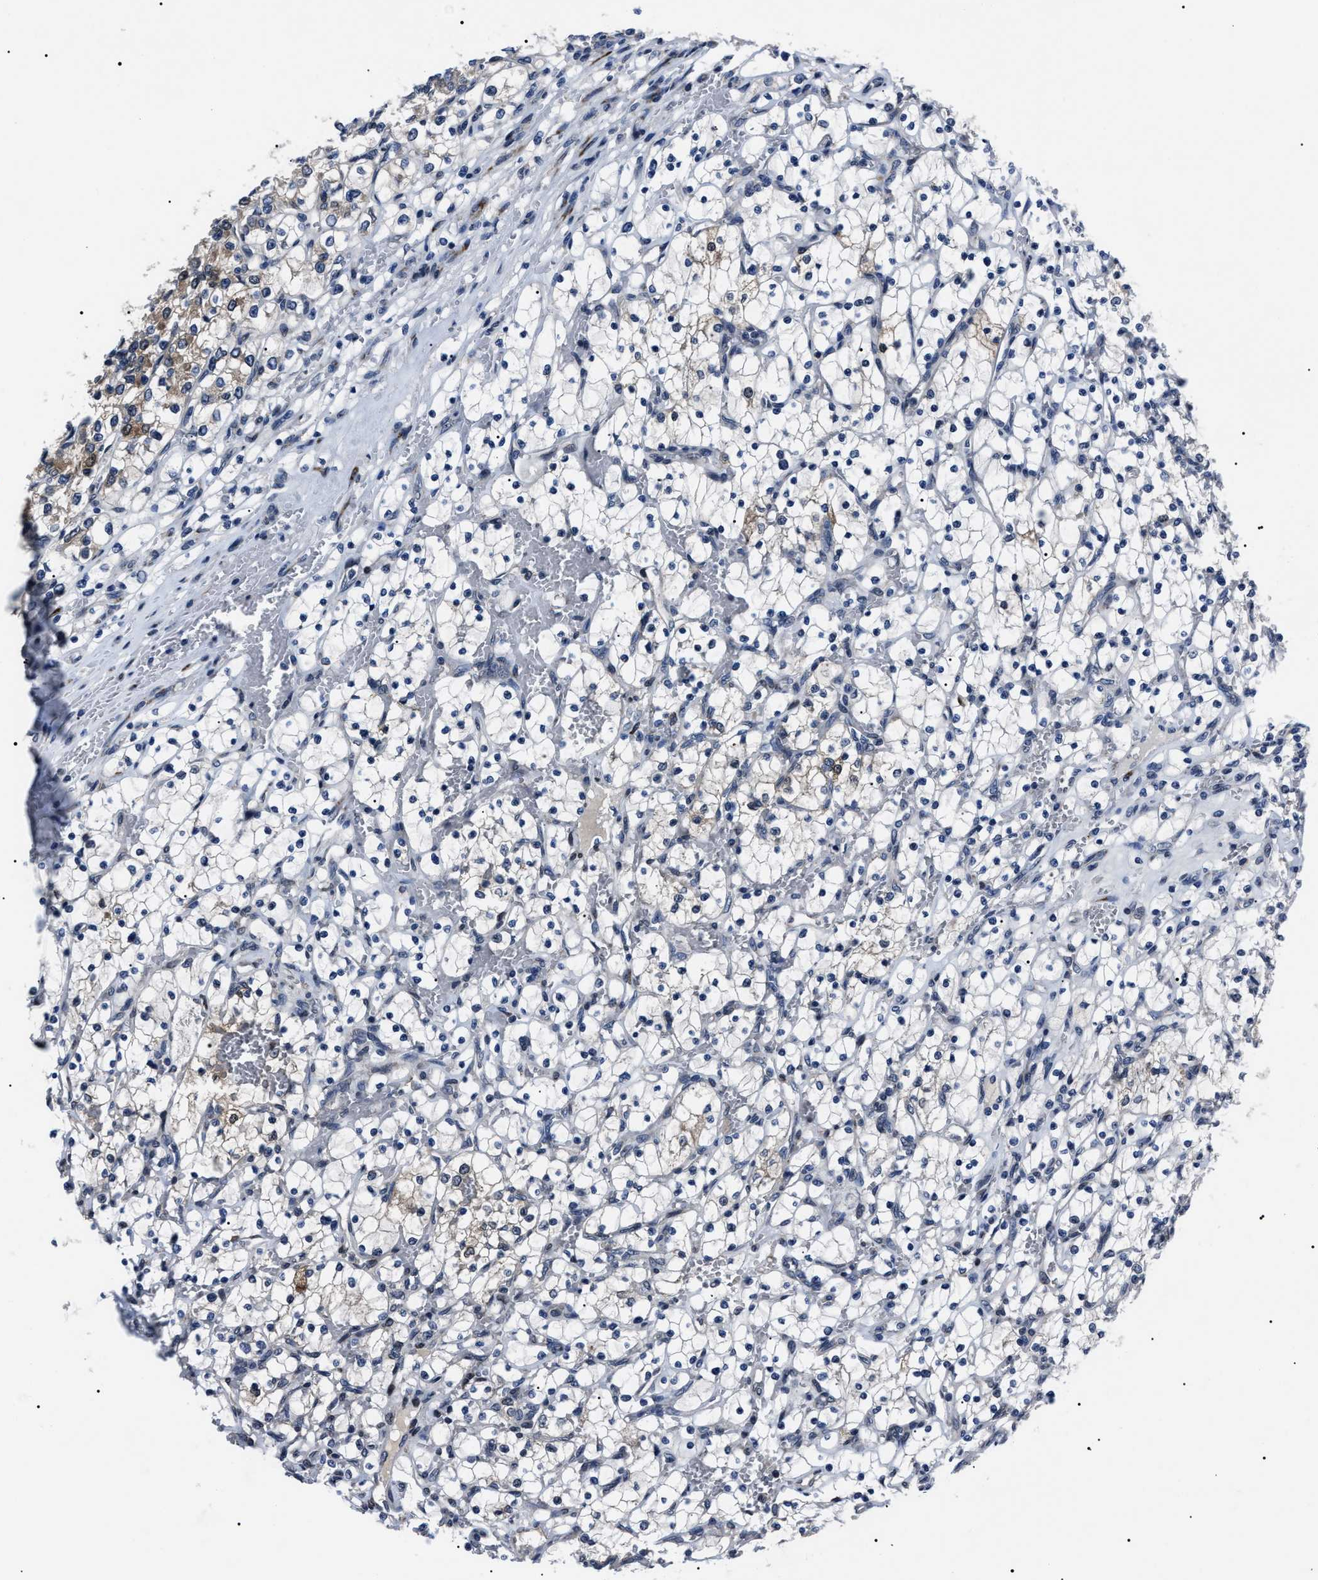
{"staining": {"intensity": "negative", "quantity": "none", "location": "none"}, "tissue": "renal cancer", "cell_type": "Tumor cells", "image_type": "cancer", "snomed": [{"axis": "morphology", "description": "Adenocarcinoma, NOS"}, {"axis": "topography", "description": "Kidney"}], "caption": "This is a micrograph of immunohistochemistry staining of renal cancer (adenocarcinoma), which shows no staining in tumor cells.", "gene": "LRRC14", "patient": {"sex": "female", "age": 69}}